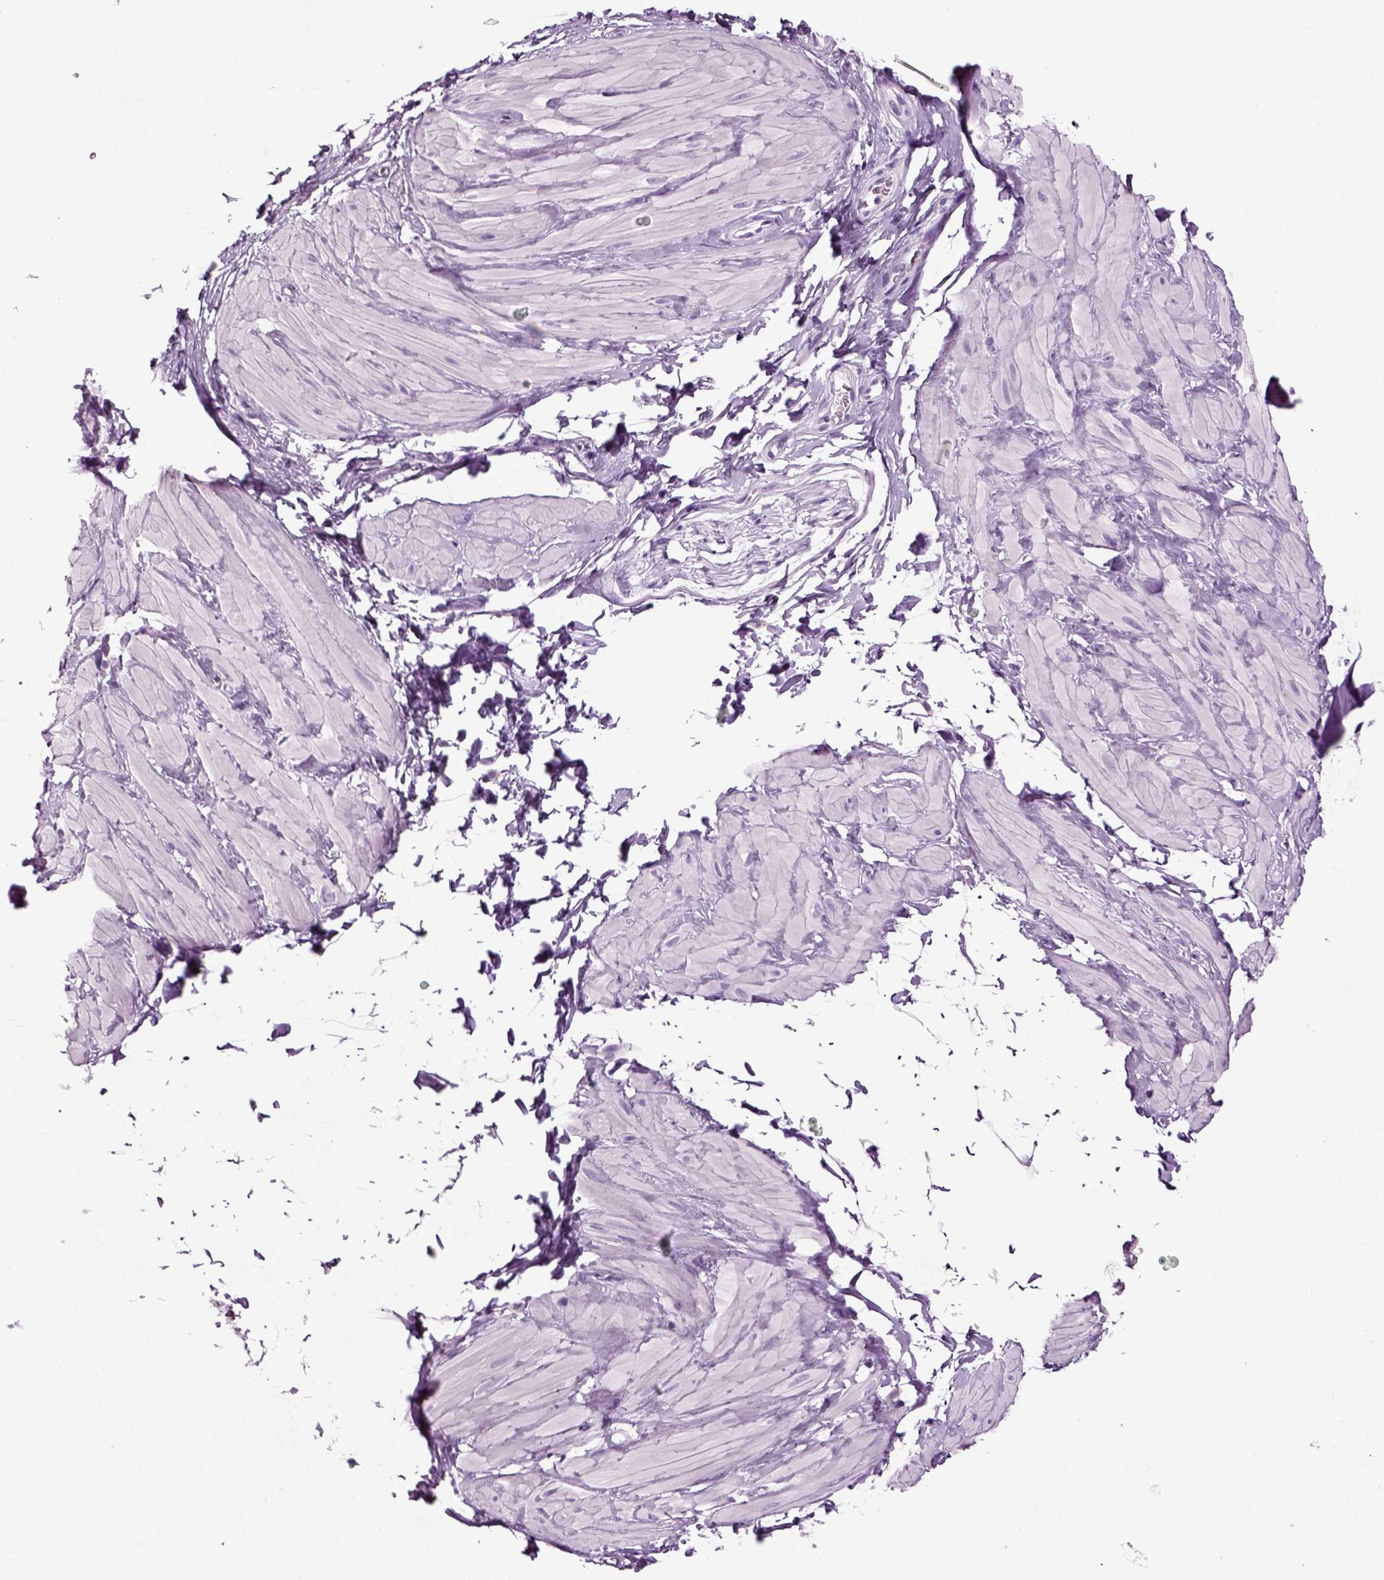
{"staining": {"intensity": "negative", "quantity": "none", "location": "none"}, "tissue": "adipose tissue", "cell_type": "Adipocytes", "image_type": "normal", "snomed": [{"axis": "morphology", "description": "Normal tissue, NOS"}, {"axis": "topography", "description": "Smooth muscle"}, {"axis": "topography", "description": "Peripheral nerve tissue"}], "caption": "This is an immunohistochemistry (IHC) image of unremarkable human adipose tissue. There is no expression in adipocytes.", "gene": "DNAH10", "patient": {"sex": "male", "age": 22}}